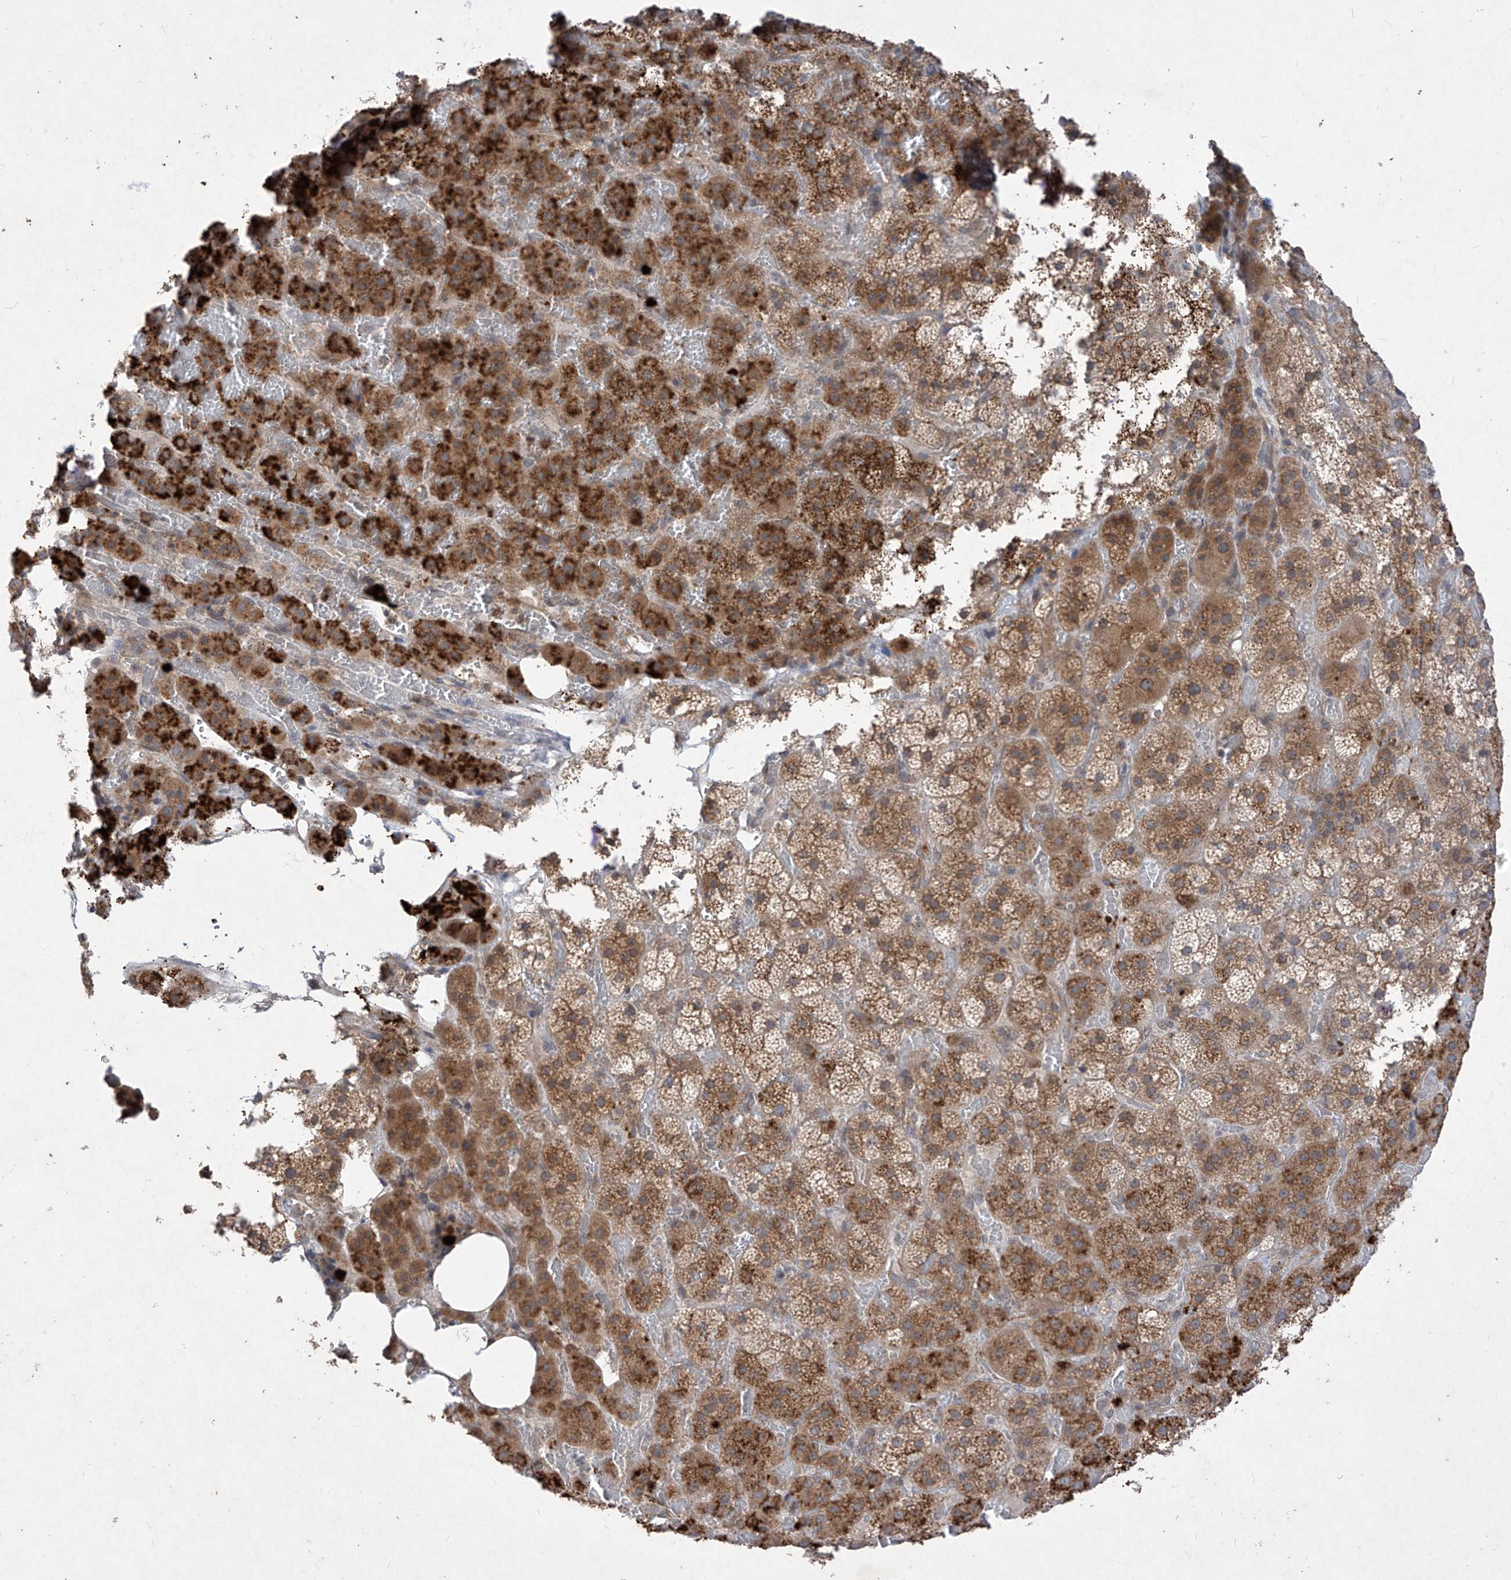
{"staining": {"intensity": "strong", "quantity": "25%-75%", "location": "cytoplasmic/membranous"}, "tissue": "adrenal gland", "cell_type": "Glandular cells", "image_type": "normal", "snomed": [{"axis": "morphology", "description": "Normal tissue, NOS"}, {"axis": "topography", "description": "Adrenal gland"}], "caption": "Protein staining exhibits strong cytoplasmic/membranous staining in approximately 25%-75% of glandular cells in normal adrenal gland.", "gene": "RPL34", "patient": {"sex": "female", "age": 59}}